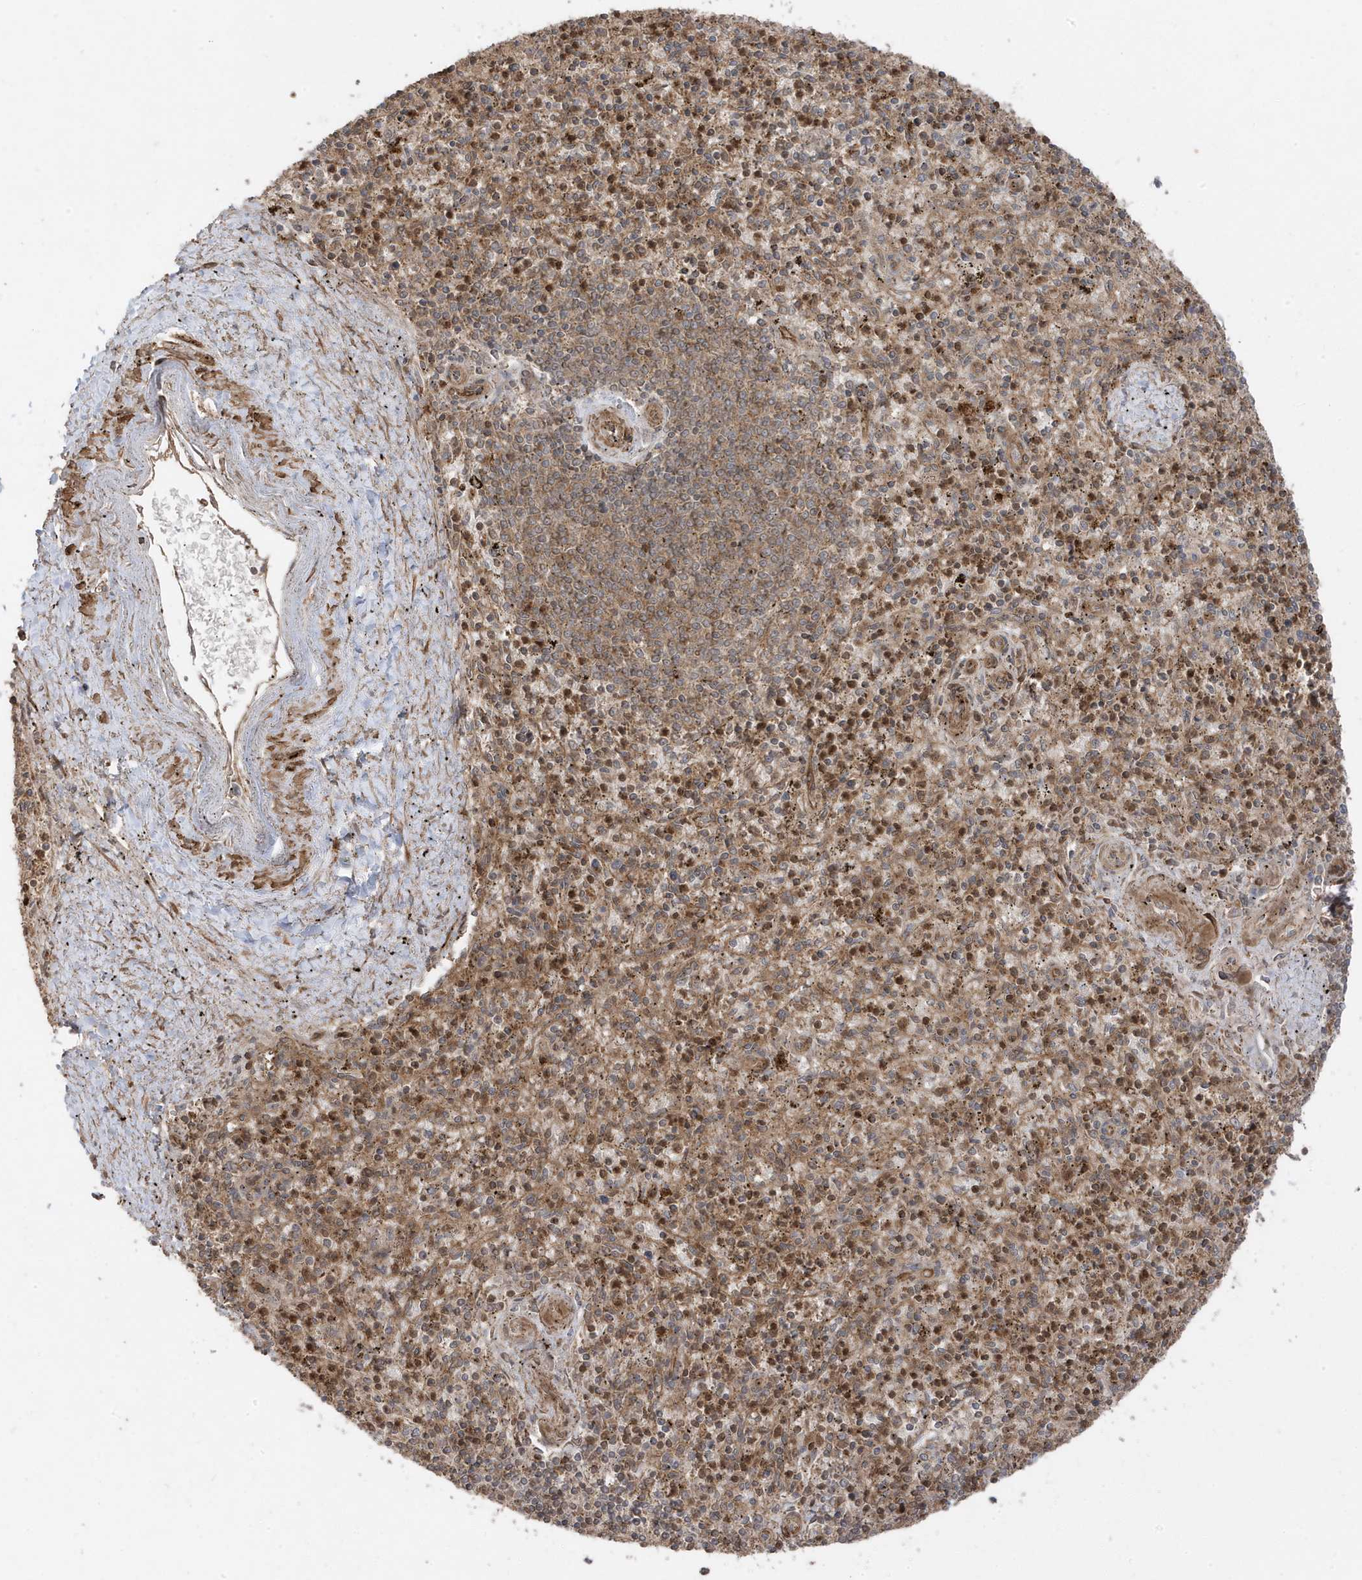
{"staining": {"intensity": "moderate", "quantity": ">75%", "location": "cytoplasmic/membranous,nuclear"}, "tissue": "spleen", "cell_type": "Cells in red pulp", "image_type": "normal", "snomed": [{"axis": "morphology", "description": "Normal tissue, NOS"}, {"axis": "topography", "description": "Spleen"}], "caption": "Protein staining exhibits moderate cytoplasmic/membranous,nuclear expression in about >75% of cells in red pulp in benign spleen. Using DAB (3,3'-diaminobenzidine) (brown) and hematoxylin (blue) stains, captured at high magnification using brightfield microscopy.", "gene": "ASAP1", "patient": {"sex": "male", "age": 72}}